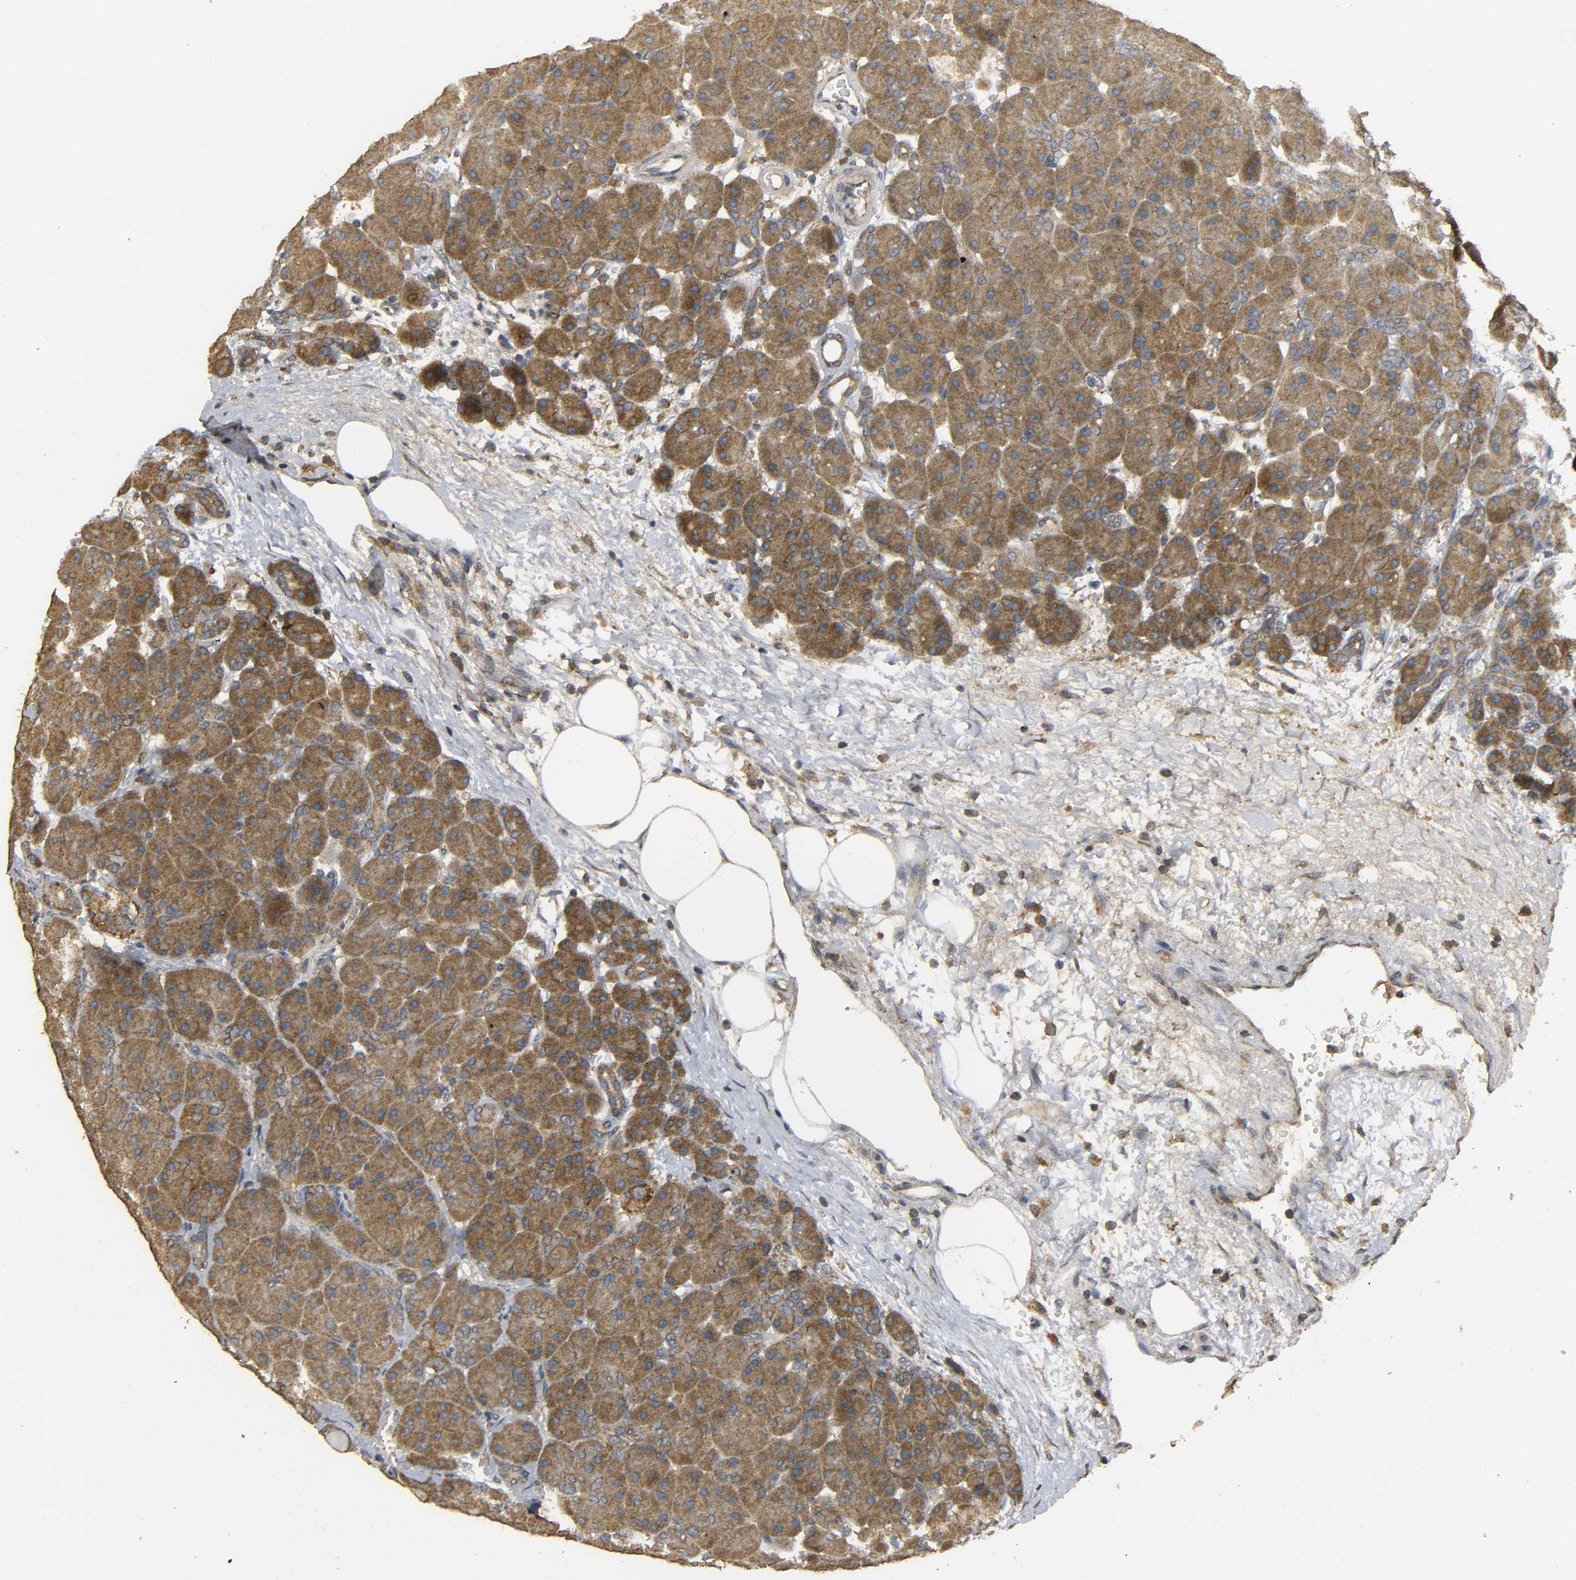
{"staining": {"intensity": "moderate", "quantity": ">75%", "location": "cytoplasmic/membranous"}, "tissue": "pancreas", "cell_type": "Exocrine glandular cells", "image_type": "normal", "snomed": [{"axis": "morphology", "description": "Normal tissue, NOS"}, {"axis": "topography", "description": "Pancreas"}], "caption": "IHC (DAB) staining of benign human pancreas exhibits moderate cytoplasmic/membranous protein expression in approximately >75% of exocrine glandular cells. Immunohistochemistry (ihc) stains the protein of interest in brown and the nuclei are stained blue.", "gene": "DDX6", "patient": {"sex": "male", "age": 66}}